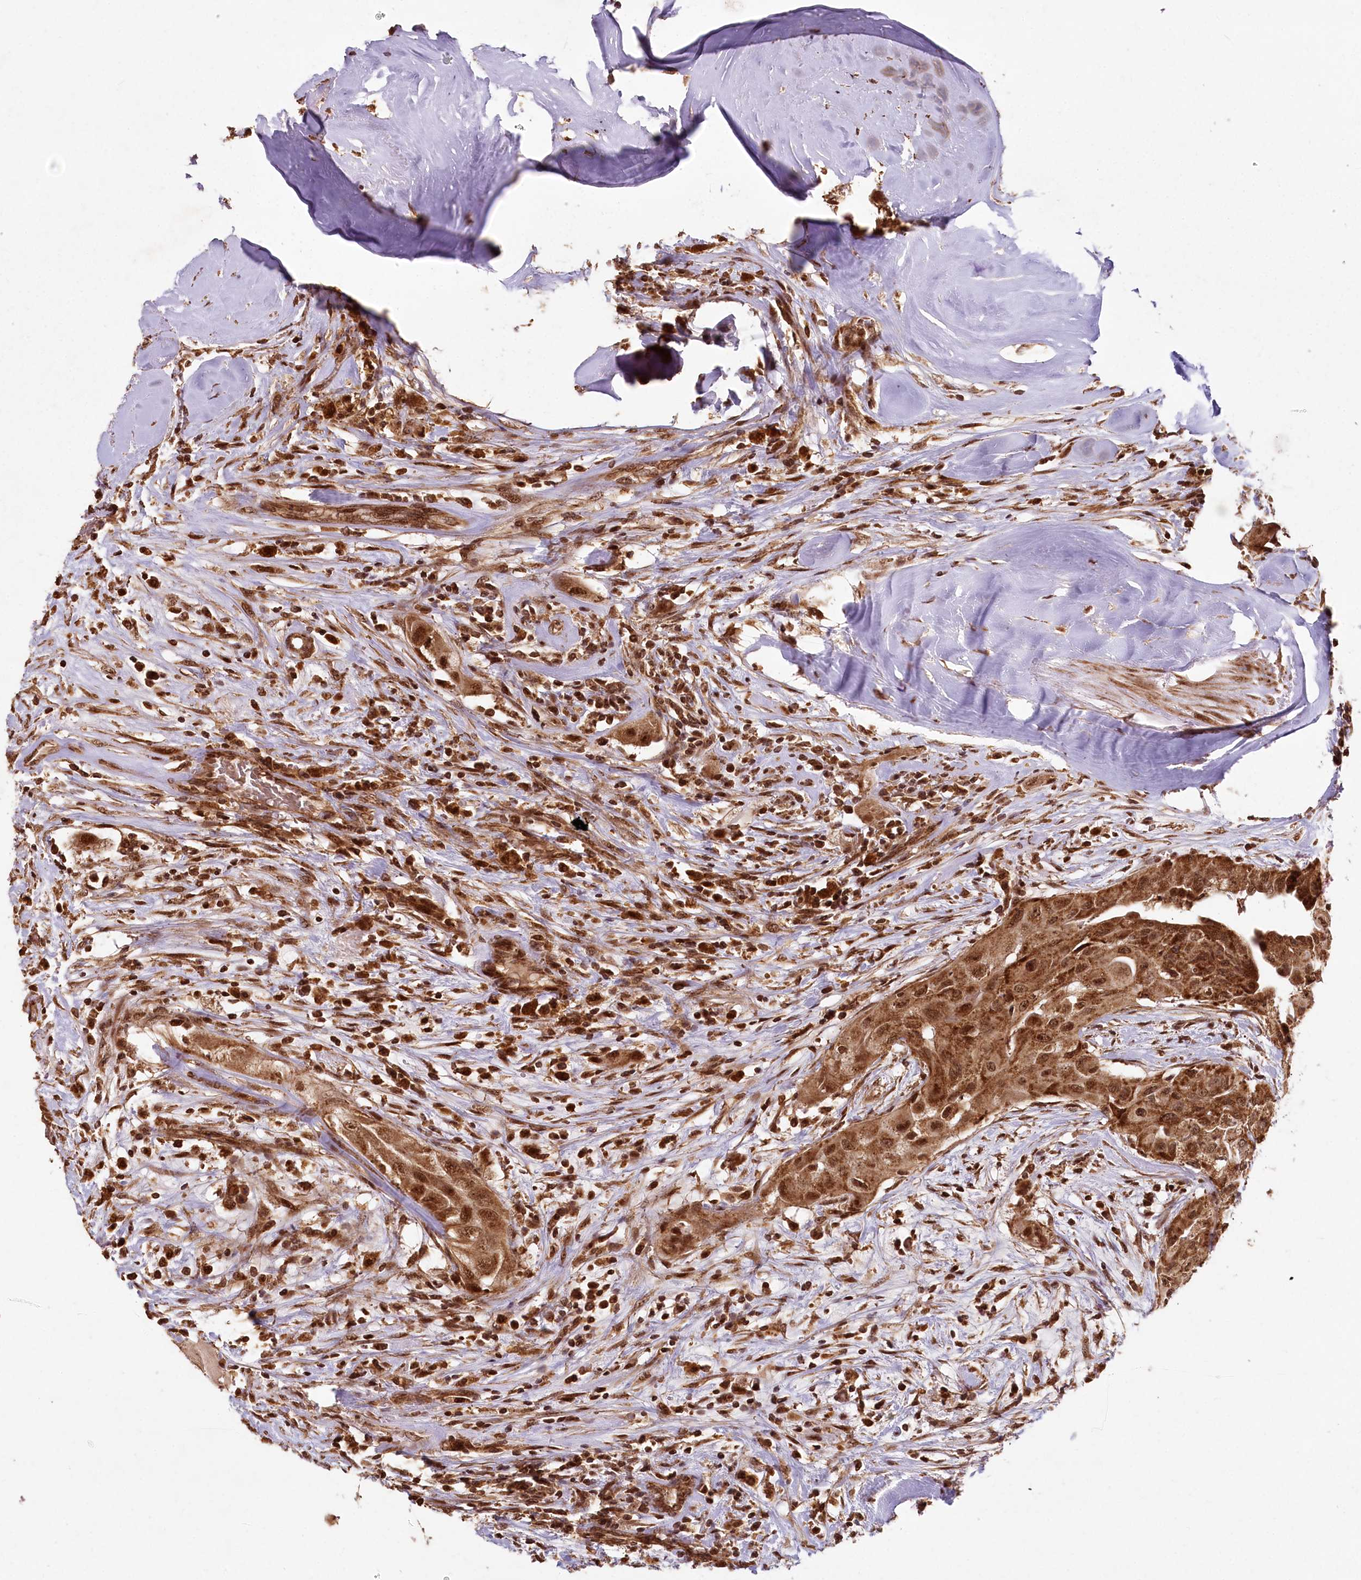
{"staining": {"intensity": "strong", "quantity": ">75%", "location": "cytoplasmic/membranous,nuclear"}, "tissue": "thyroid cancer", "cell_type": "Tumor cells", "image_type": "cancer", "snomed": [{"axis": "morphology", "description": "Papillary adenocarcinoma, NOS"}, {"axis": "topography", "description": "Thyroid gland"}], "caption": "Protein staining exhibits strong cytoplasmic/membranous and nuclear positivity in approximately >75% of tumor cells in papillary adenocarcinoma (thyroid). Nuclei are stained in blue.", "gene": "MICU1", "patient": {"sex": "female", "age": 59}}